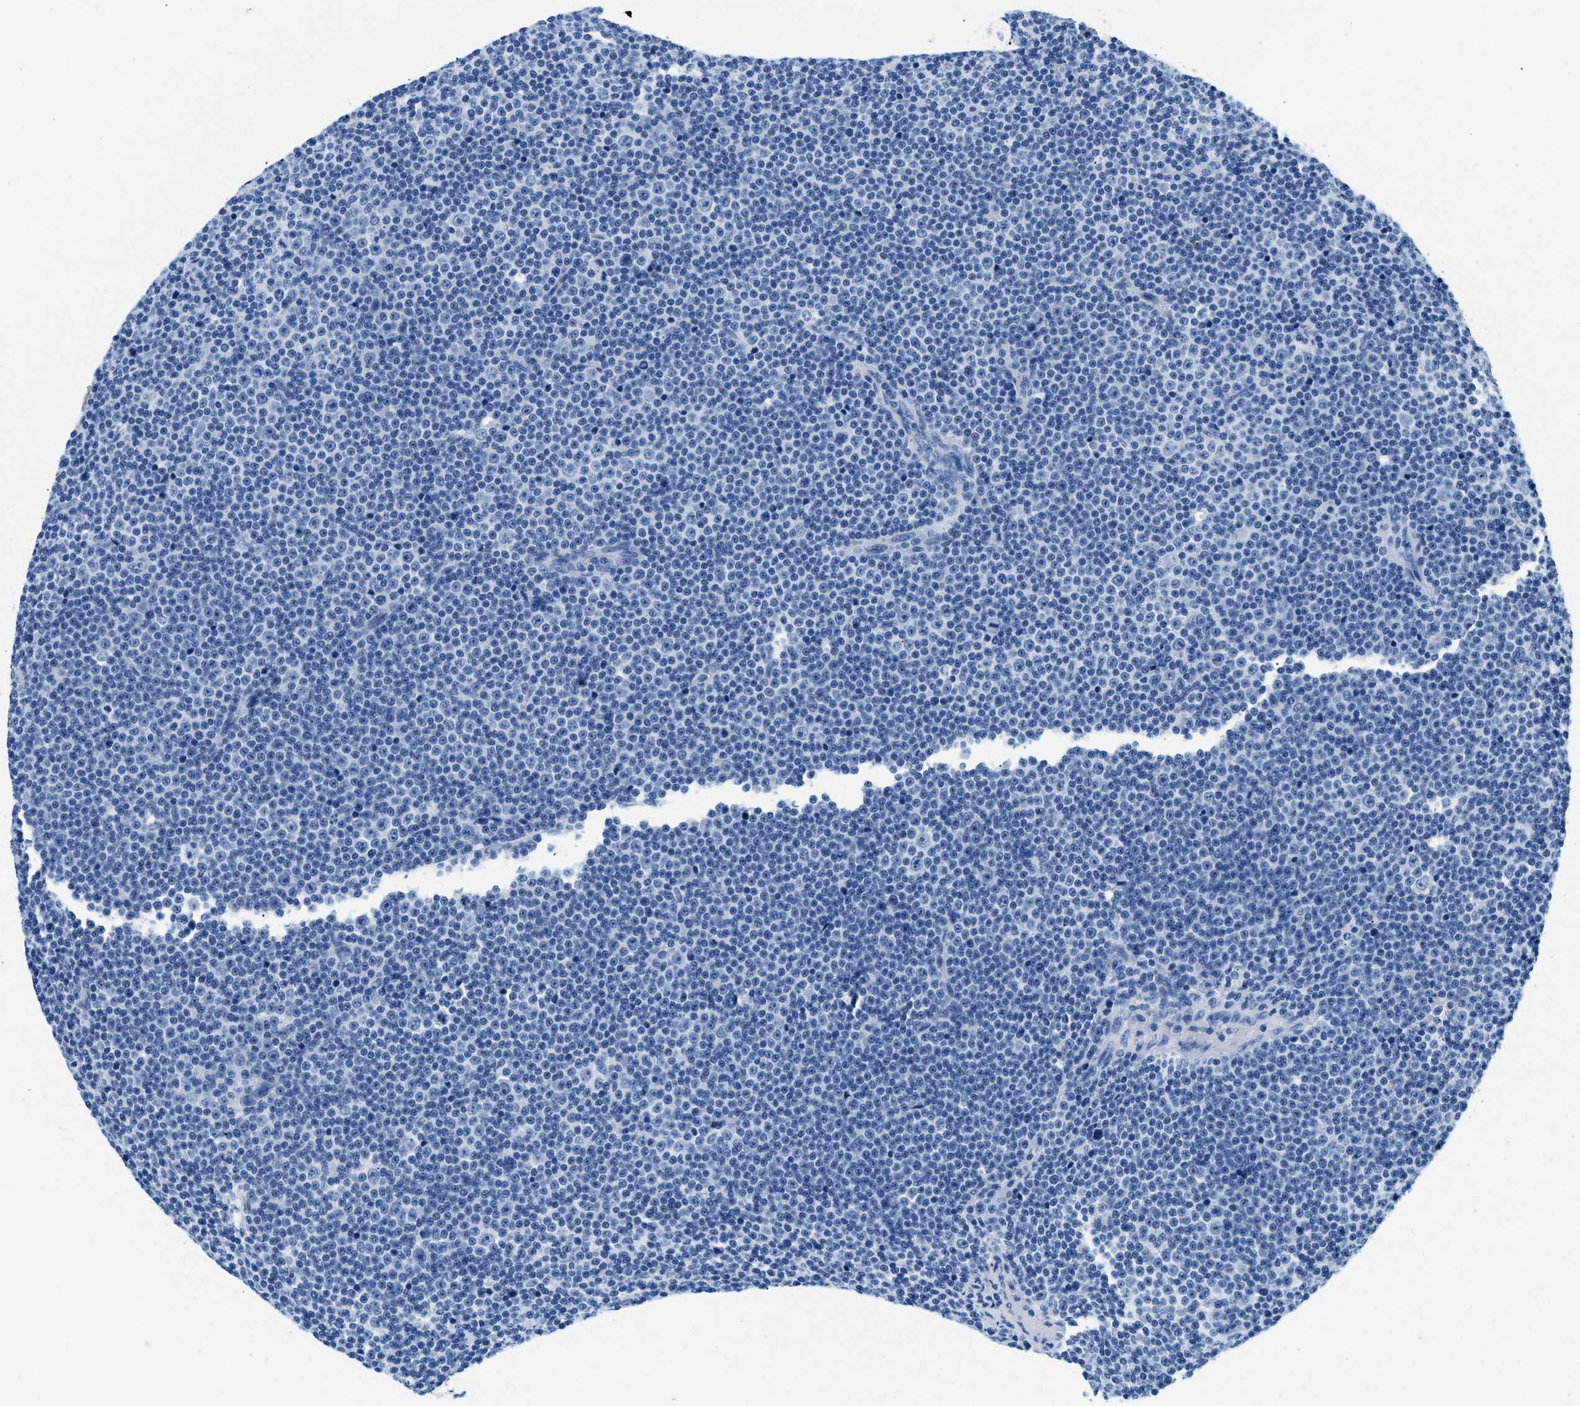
{"staining": {"intensity": "negative", "quantity": "none", "location": "none"}, "tissue": "lymphoma", "cell_type": "Tumor cells", "image_type": "cancer", "snomed": [{"axis": "morphology", "description": "Malignant lymphoma, non-Hodgkin's type, Low grade"}, {"axis": "topography", "description": "Lymph node"}], "caption": "Low-grade malignant lymphoma, non-Hodgkin's type stained for a protein using IHC reveals no staining tumor cells.", "gene": "STXBP2", "patient": {"sex": "female", "age": 67}}